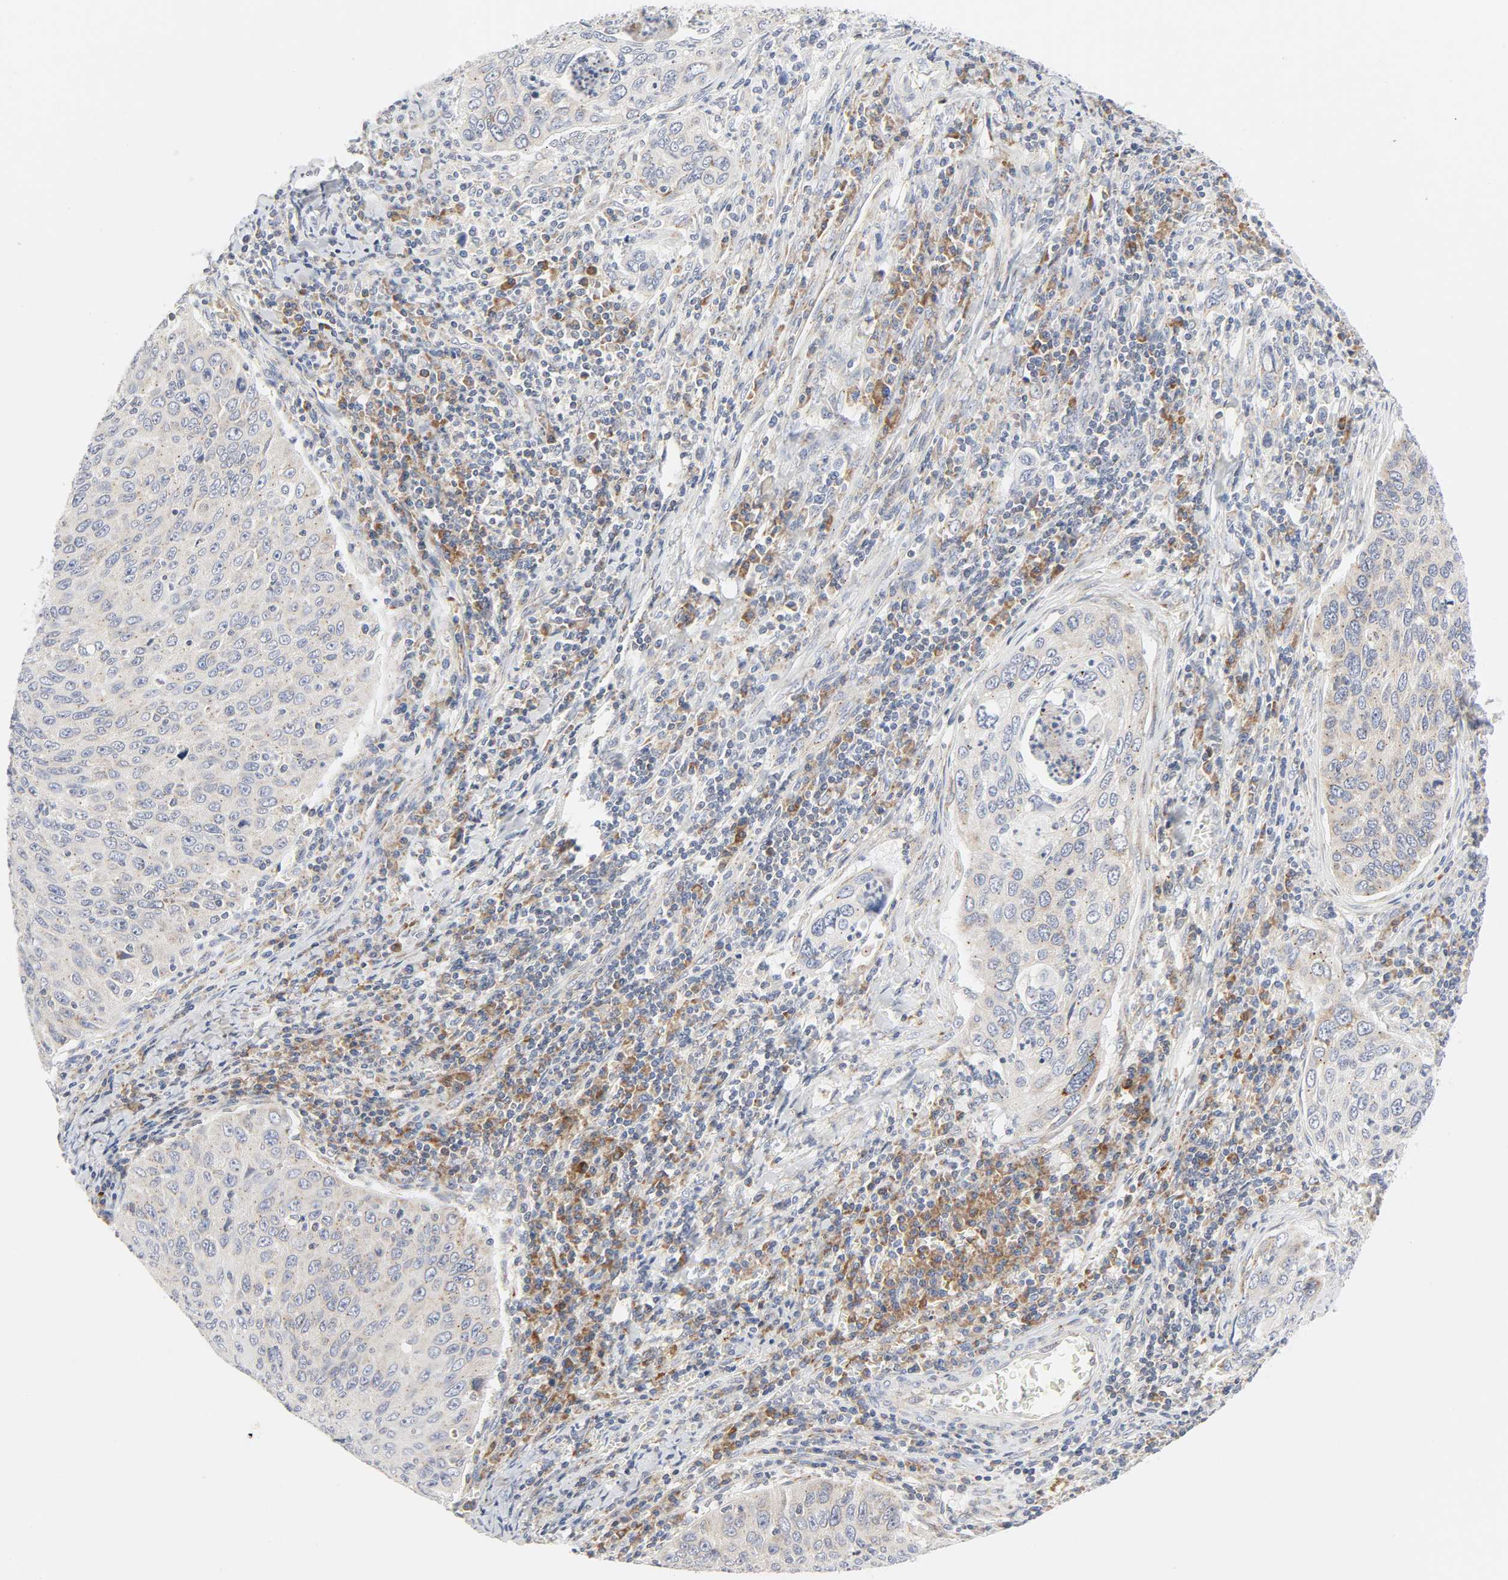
{"staining": {"intensity": "weak", "quantity": "<25%", "location": "cytoplasmic/membranous"}, "tissue": "cervical cancer", "cell_type": "Tumor cells", "image_type": "cancer", "snomed": [{"axis": "morphology", "description": "Squamous cell carcinoma, NOS"}, {"axis": "topography", "description": "Cervix"}], "caption": "An image of cervical squamous cell carcinoma stained for a protein reveals no brown staining in tumor cells.", "gene": "LRP6", "patient": {"sex": "female", "age": 53}}